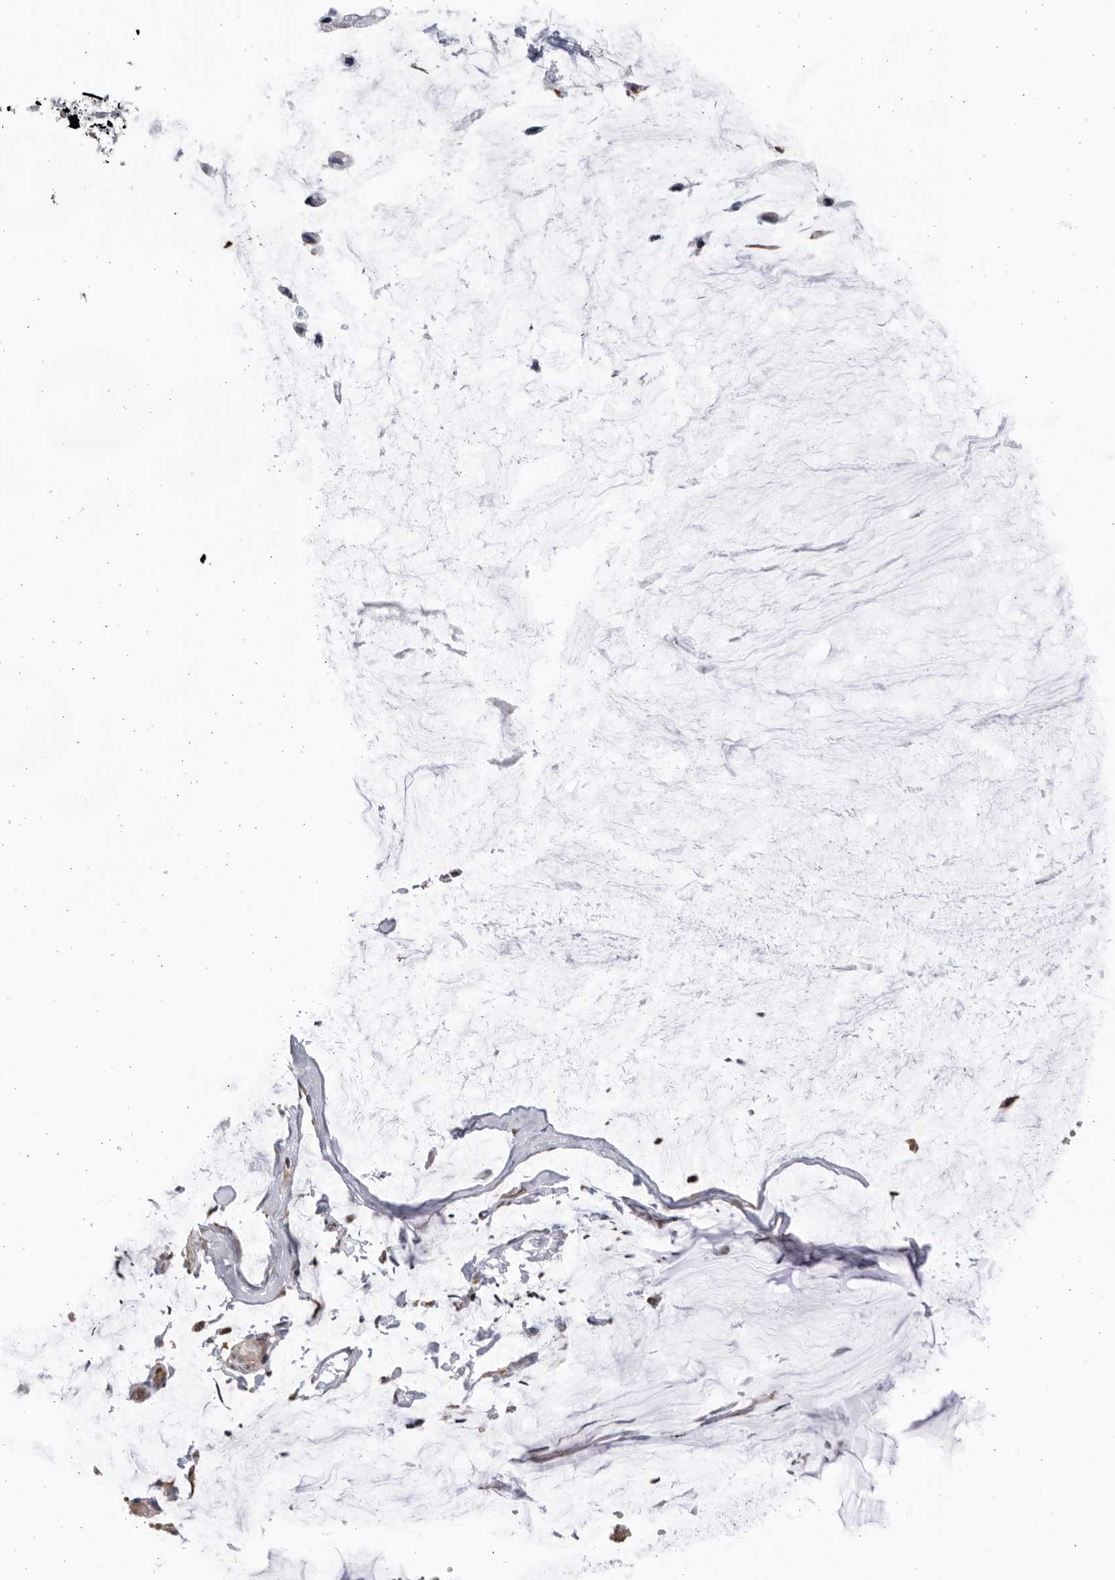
{"staining": {"intensity": "negative", "quantity": "none", "location": "none"}, "tissue": "ovarian cancer", "cell_type": "Tumor cells", "image_type": "cancer", "snomed": [{"axis": "morphology", "description": "Cystadenocarcinoma, mucinous, NOS"}, {"axis": "topography", "description": "Ovary"}], "caption": "Immunohistochemistry (IHC) of ovarian cancer (mucinous cystadenocarcinoma) exhibits no expression in tumor cells.", "gene": "BMP2K", "patient": {"sex": "female", "age": 39}}